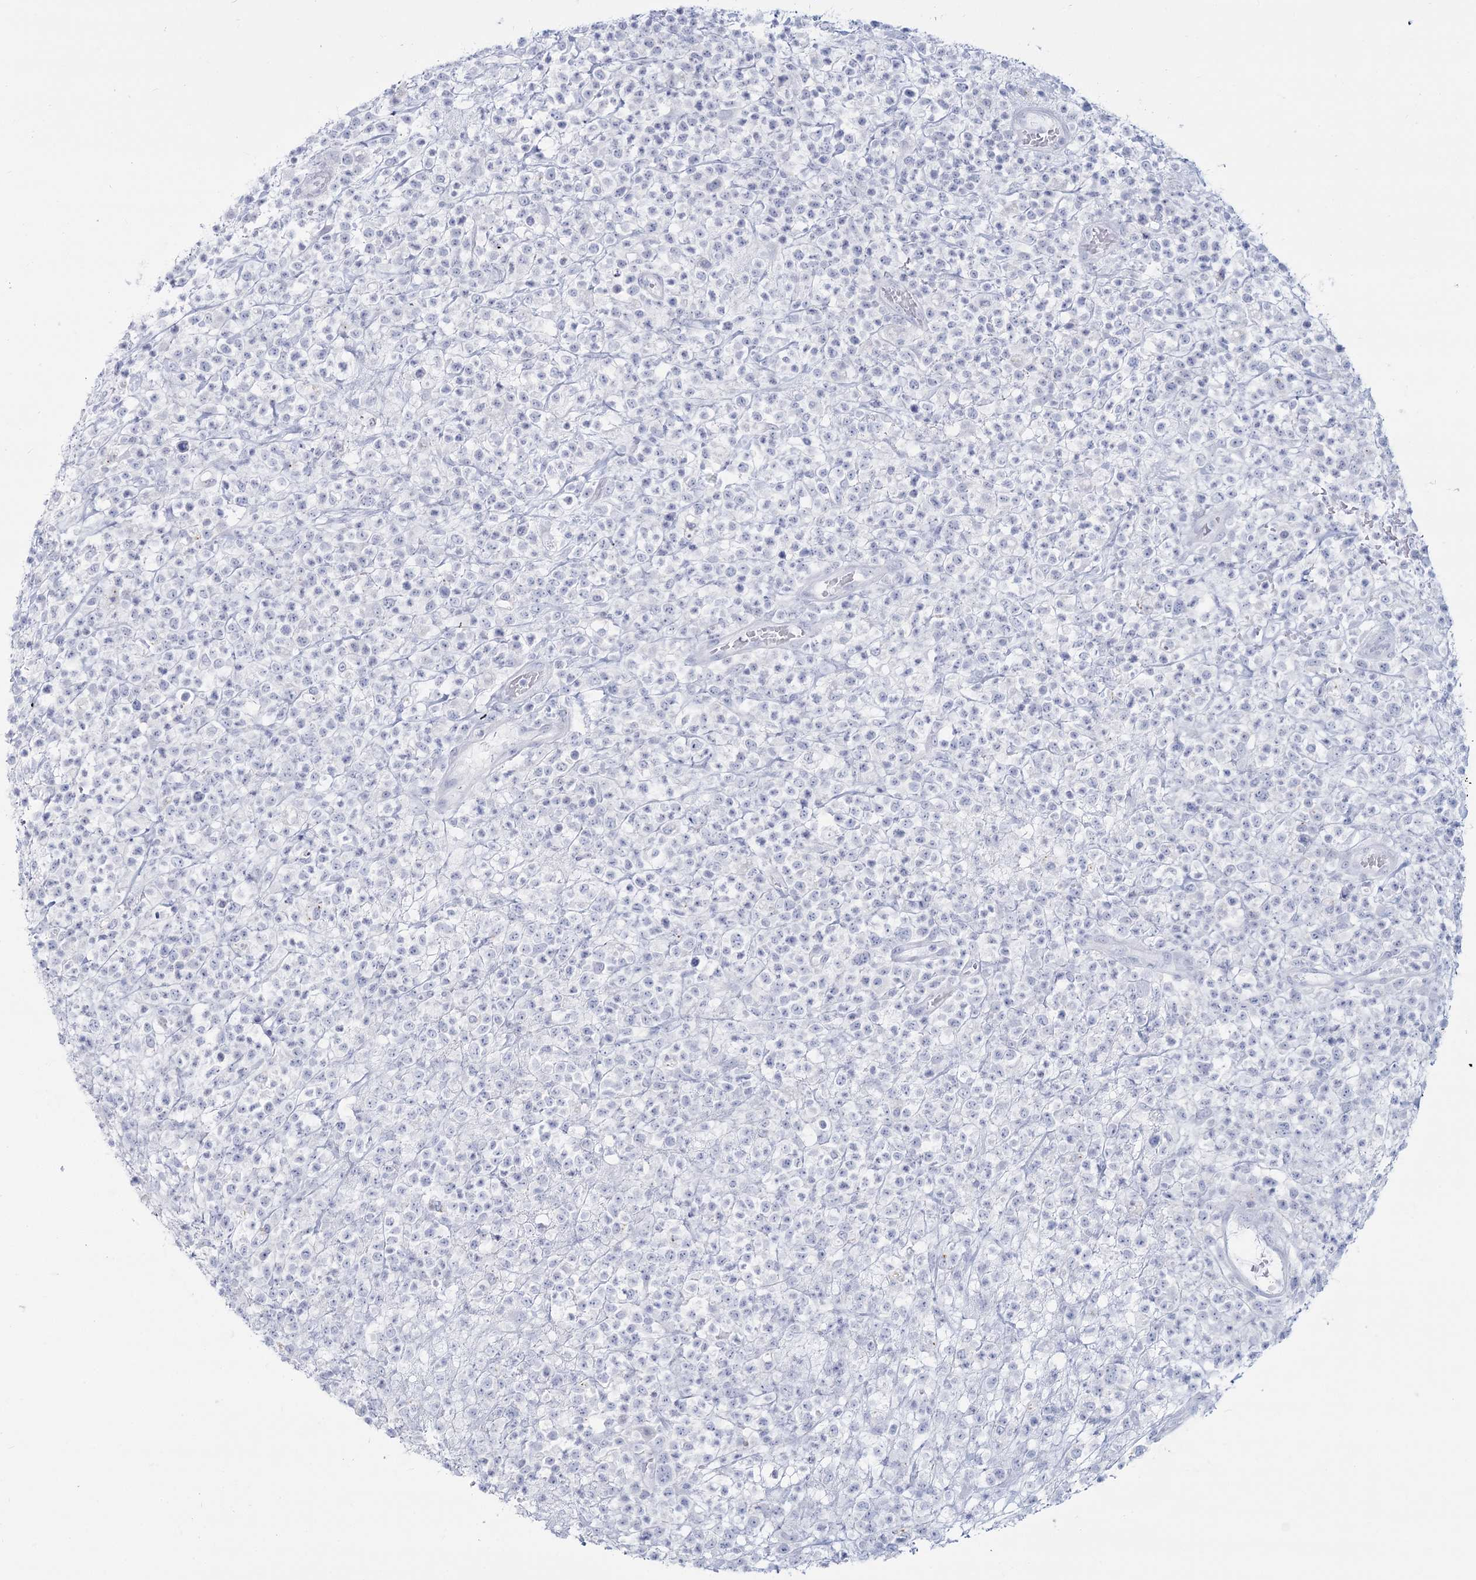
{"staining": {"intensity": "negative", "quantity": "none", "location": "none"}, "tissue": "lymphoma", "cell_type": "Tumor cells", "image_type": "cancer", "snomed": [{"axis": "morphology", "description": "Malignant lymphoma, non-Hodgkin's type, High grade"}, {"axis": "topography", "description": "Colon"}], "caption": "Protein analysis of lymphoma shows no significant expression in tumor cells.", "gene": "SLC6A19", "patient": {"sex": "female", "age": 53}}